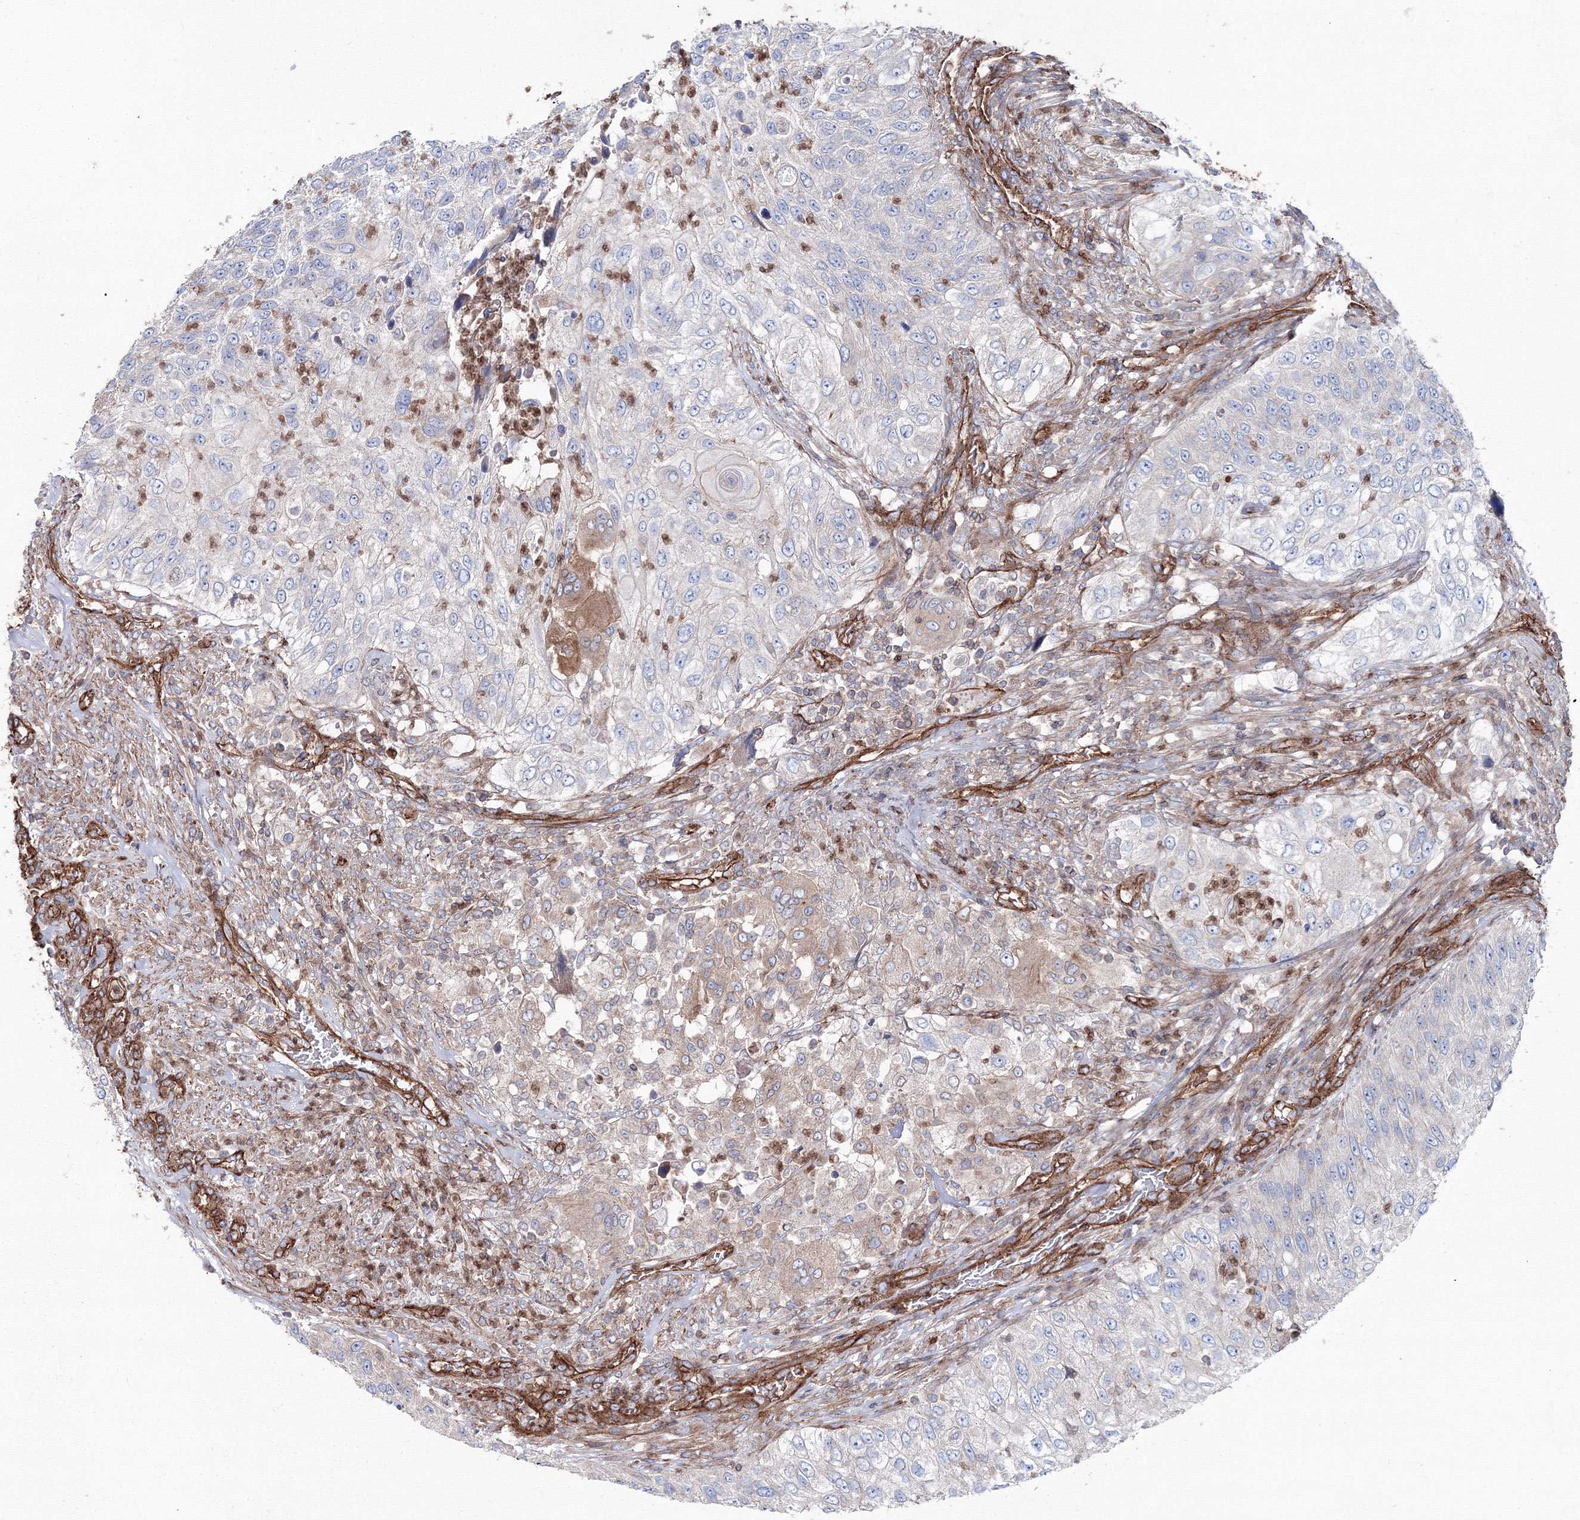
{"staining": {"intensity": "negative", "quantity": "none", "location": "none"}, "tissue": "urothelial cancer", "cell_type": "Tumor cells", "image_type": "cancer", "snomed": [{"axis": "morphology", "description": "Urothelial carcinoma, High grade"}, {"axis": "topography", "description": "Urinary bladder"}], "caption": "High-grade urothelial carcinoma stained for a protein using immunohistochemistry demonstrates no positivity tumor cells.", "gene": "ANKRD37", "patient": {"sex": "female", "age": 60}}